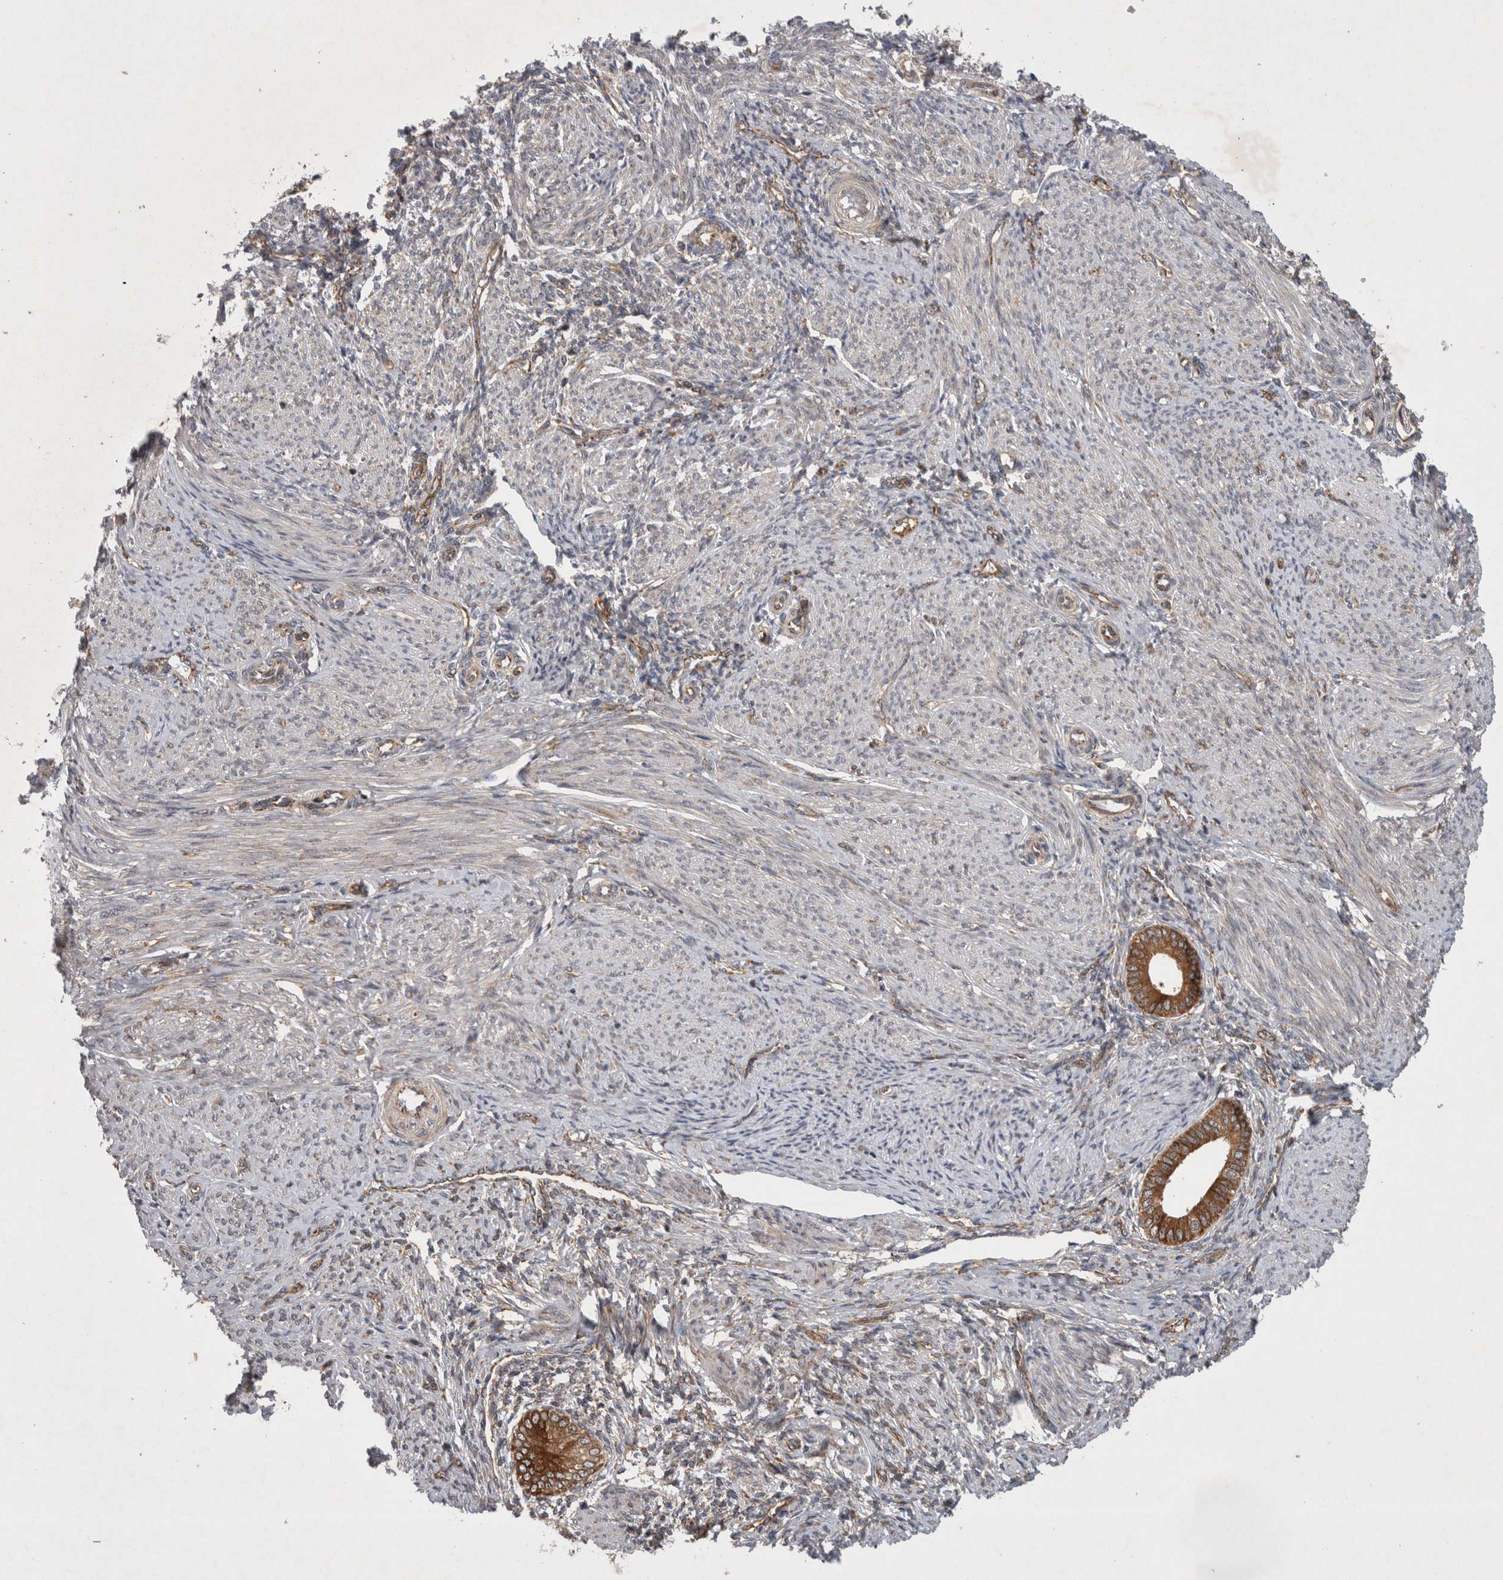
{"staining": {"intensity": "weak", "quantity": "25%-75%", "location": "cytoplasmic/membranous"}, "tissue": "endometrium", "cell_type": "Cells in endometrial stroma", "image_type": "normal", "snomed": [{"axis": "morphology", "description": "Normal tissue, NOS"}, {"axis": "topography", "description": "Endometrium"}], "caption": "Immunohistochemical staining of benign endometrium demonstrates 25%-75% levels of weak cytoplasmic/membranous protein staining in about 25%-75% of cells in endometrial stroma. (DAB (3,3'-diaminobenzidine) = brown stain, brightfield microscopy at high magnification).", "gene": "PDCD2", "patient": {"sex": "female", "age": 42}}